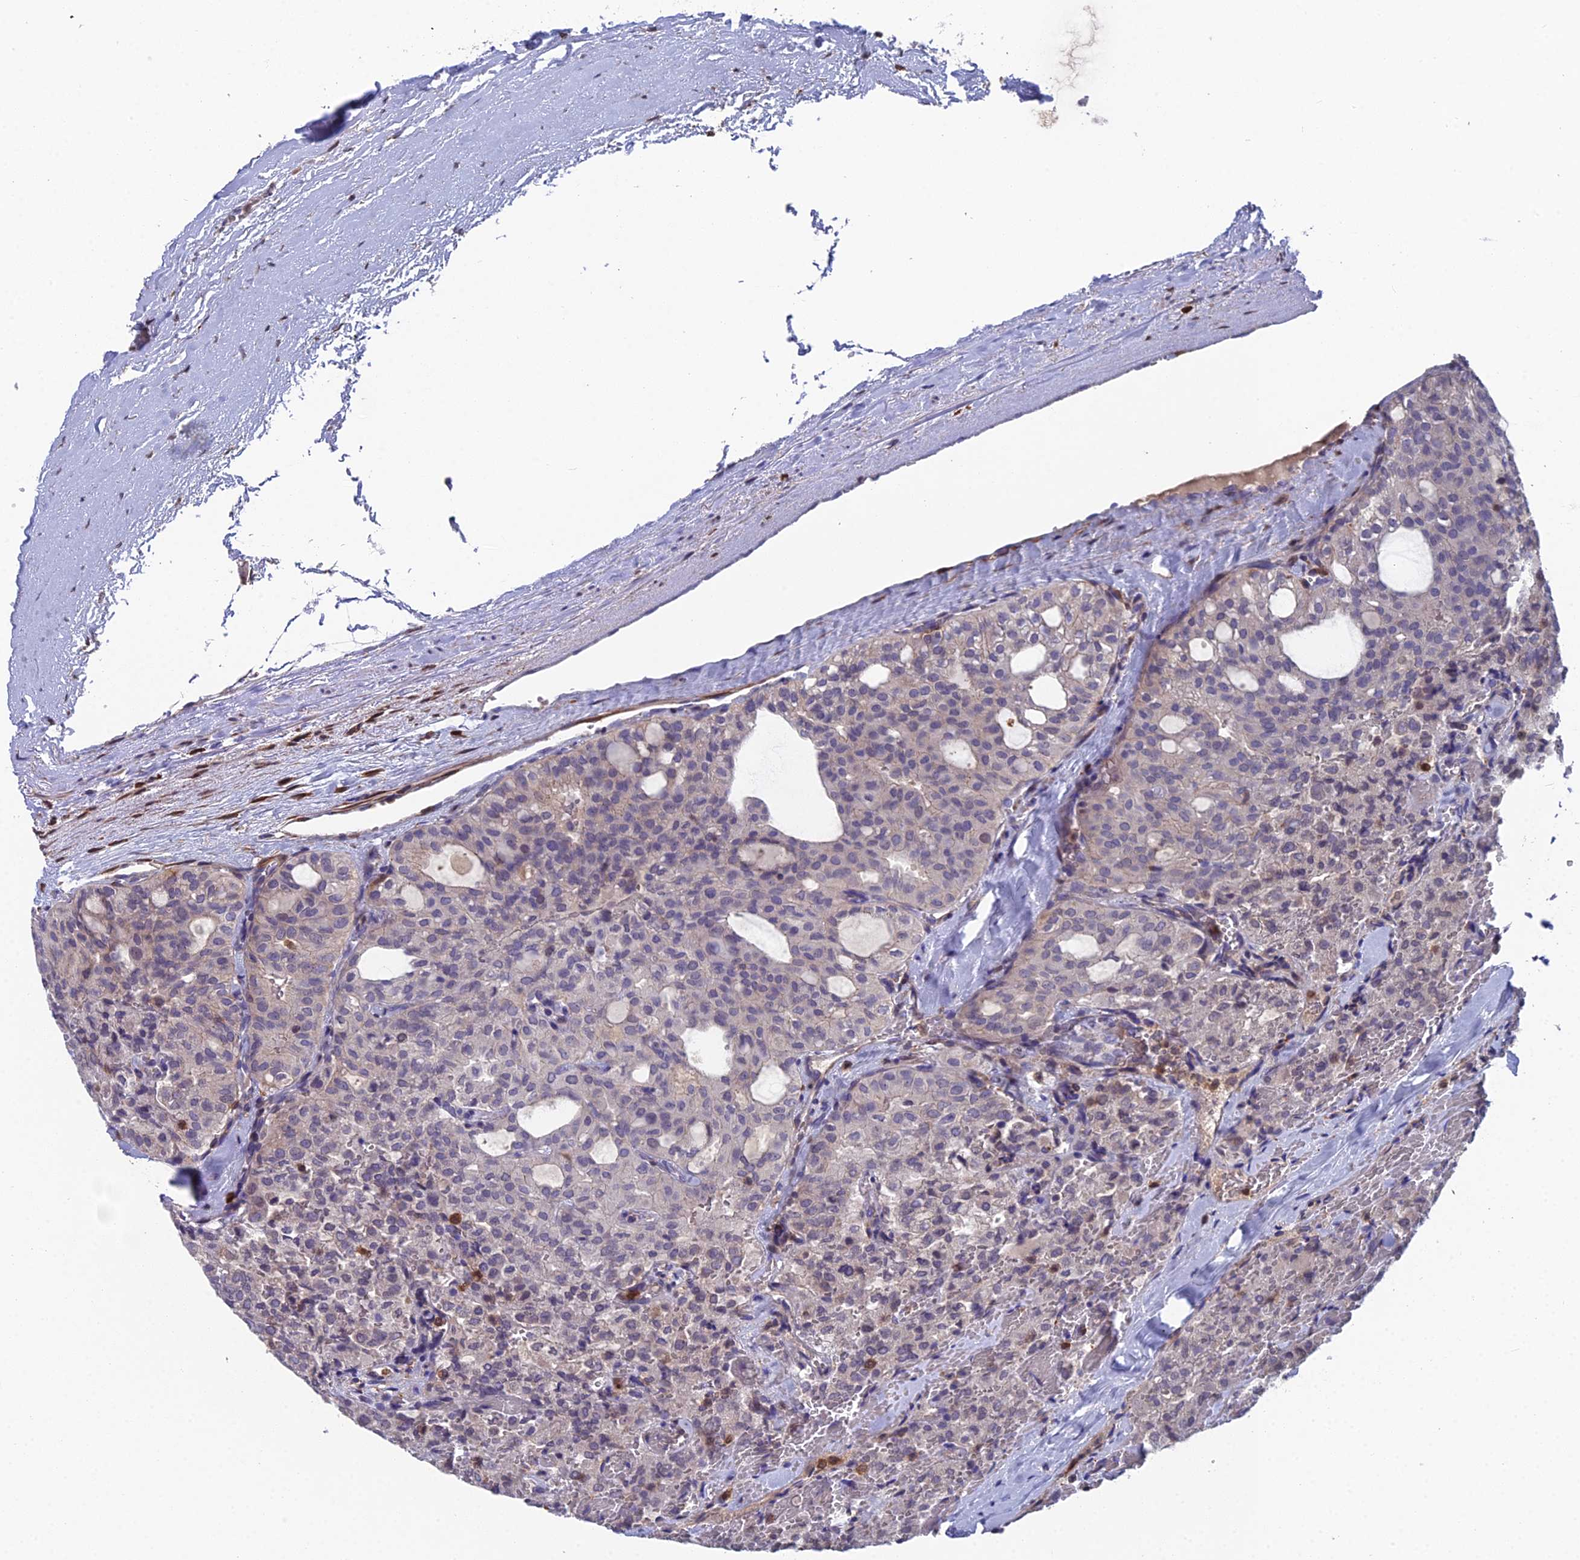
{"staining": {"intensity": "weak", "quantity": "<25%", "location": "nuclear"}, "tissue": "thyroid cancer", "cell_type": "Tumor cells", "image_type": "cancer", "snomed": [{"axis": "morphology", "description": "Follicular adenoma carcinoma, NOS"}, {"axis": "topography", "description": "Thyroid gland"}], "caption": "Immunohistochemistry (IHC) of thyroid follicular adenoma carcinoma shows no expression in tumor cells.", "gene": "GALK2", "patient": {"sex": "male", "age": 75}}